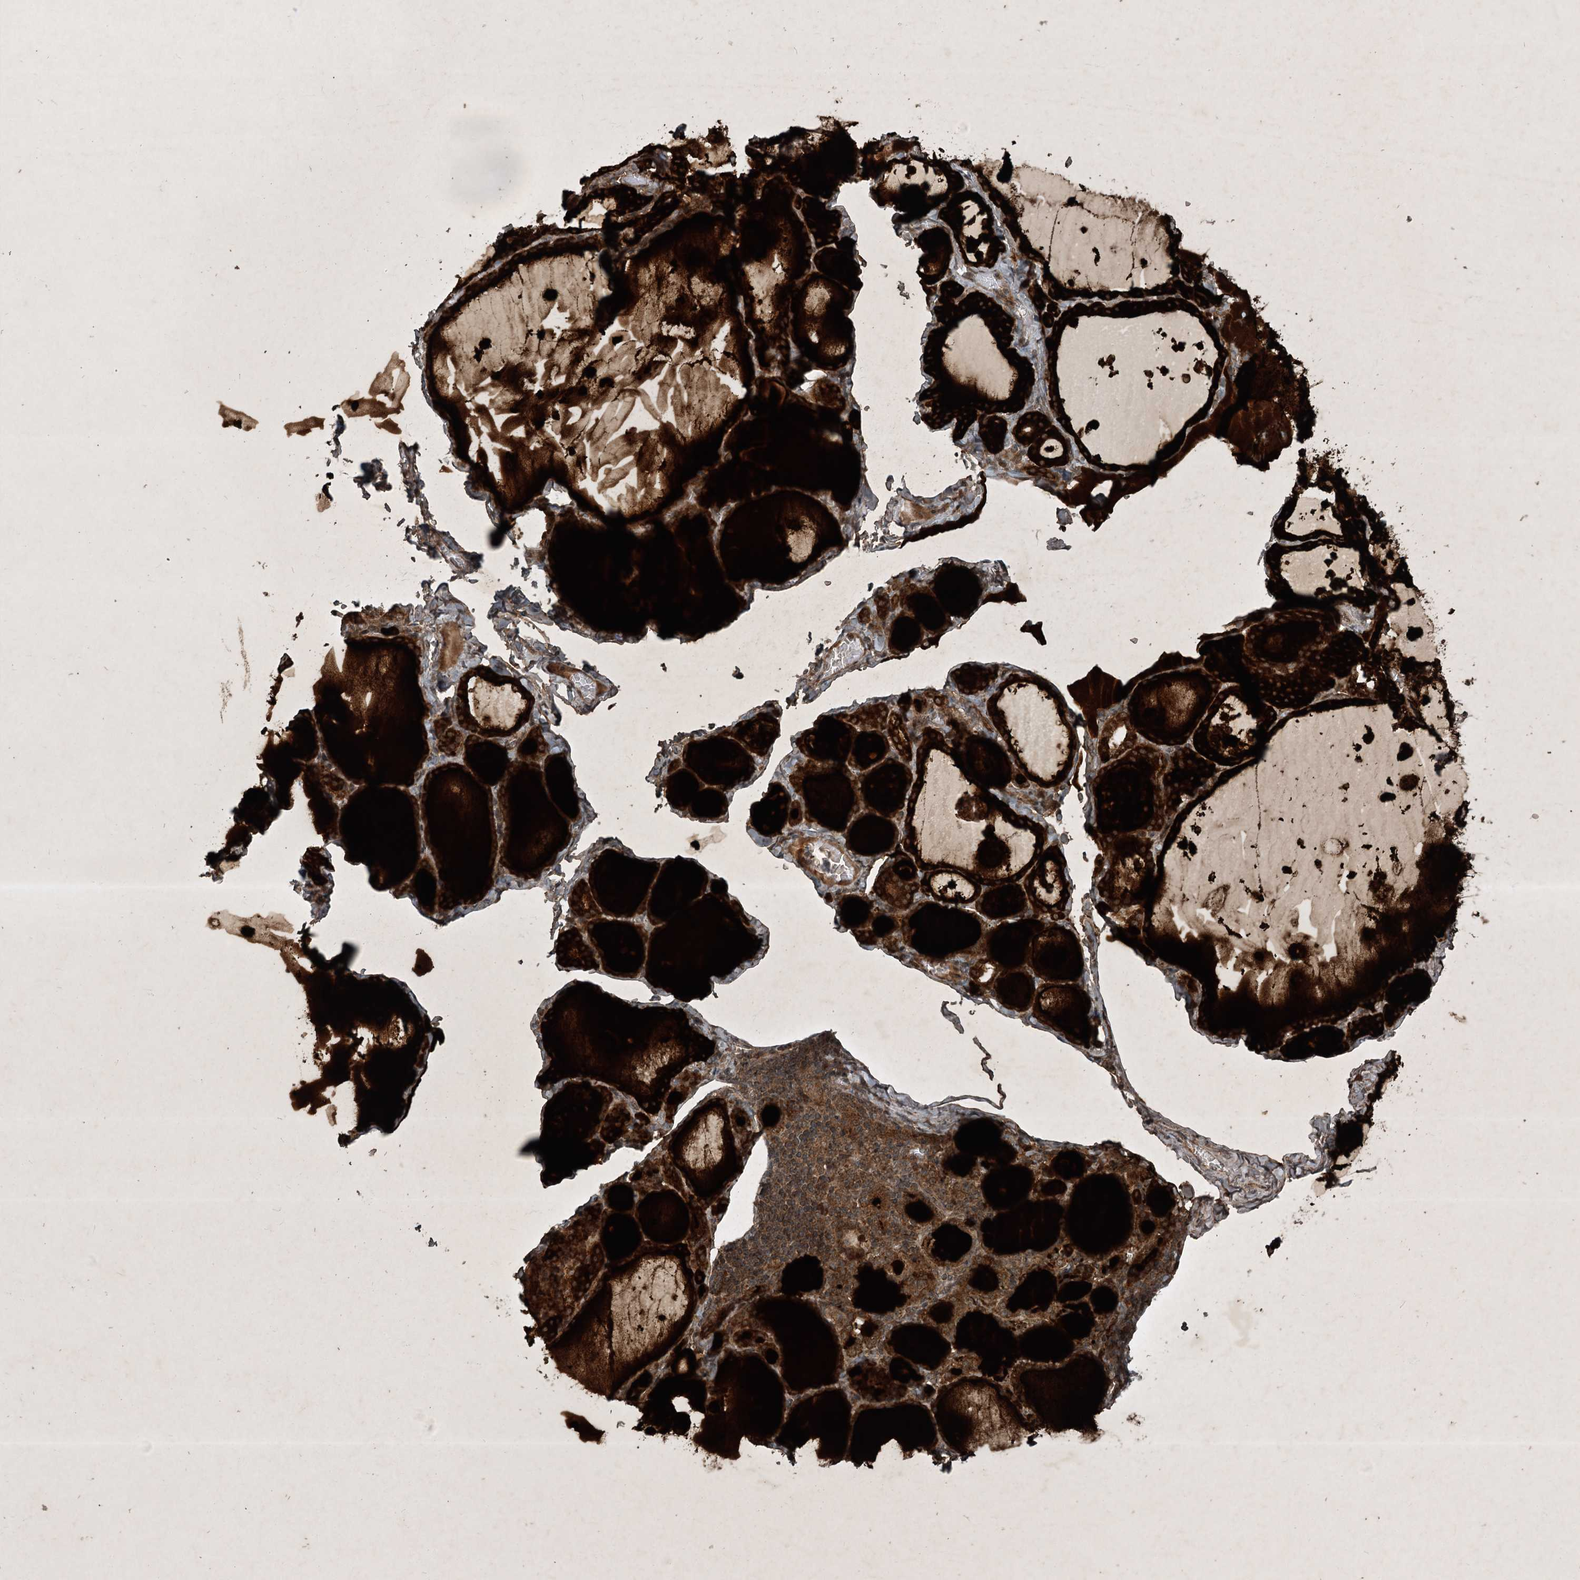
{"staining": {"intensity": "strong", "quantity": ">75%", "location": "cytoplasmic/membranous"}, "tissue": "thyroid gland", "cell_type": "Glandular cells", "image_type": "normal", "snomed": [{"axis": "morphology", "description": "Normal tissue, NOS"}, {"axis": "topography", "description": "Thyroid gland"}], "caption": "This image exhibits normal thyroid gland stained with immunohistochemistry (IHC) to label a protein in brown. The cytoplasmic/membranous of glandular cells show strong positivity for the protein. Nuclei are counter-stained blue.", "gene": "UNC93A", "patient": {"sex": "male", "age": 56}}